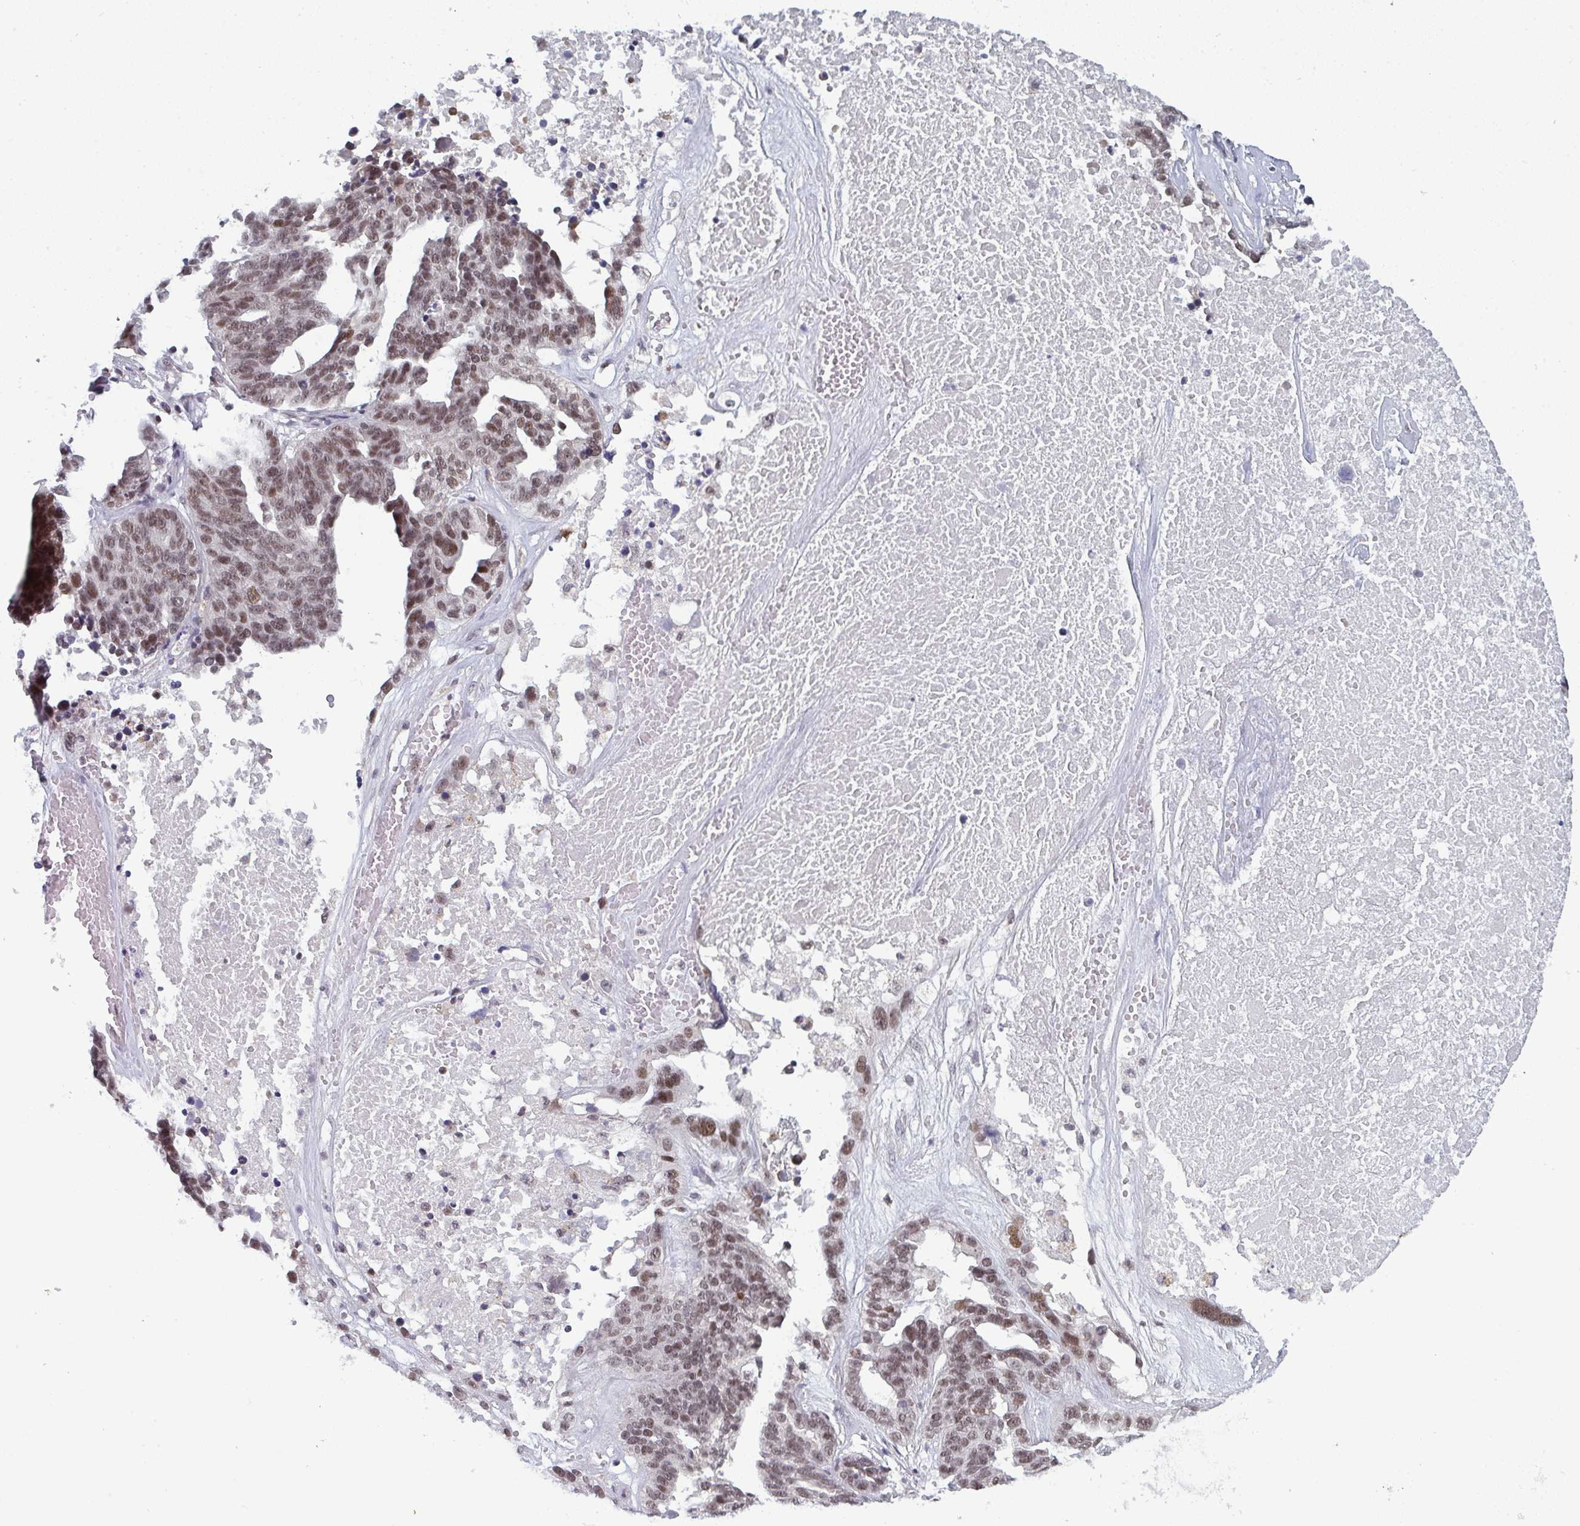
{"staining": {"intensity": "moderate", "quantity": ">75%", "location": "nuclear"}, "tissue": "ovarian cancer", "cell_type": "Tumor cells", "image_type": "cancer", "snomed": [{"axis": "morphology", "description": "Cystadenocarcinoma, serous, NOS"}, {"axis": "topography", "description": "Ovary"}], "caption": "Immunohistochemistry micrograph of neoplastic tissue: serous cystadenocarcinoma (ovarian) stained using immunohistochemistry (IHC) reveals medium levels of moderate protein expression localized specifically in the nuclear of tumor cells, appearing as a nuclear brown color.", "gene": "ATF1", "patient": {"sex": "female", "age": 59}}